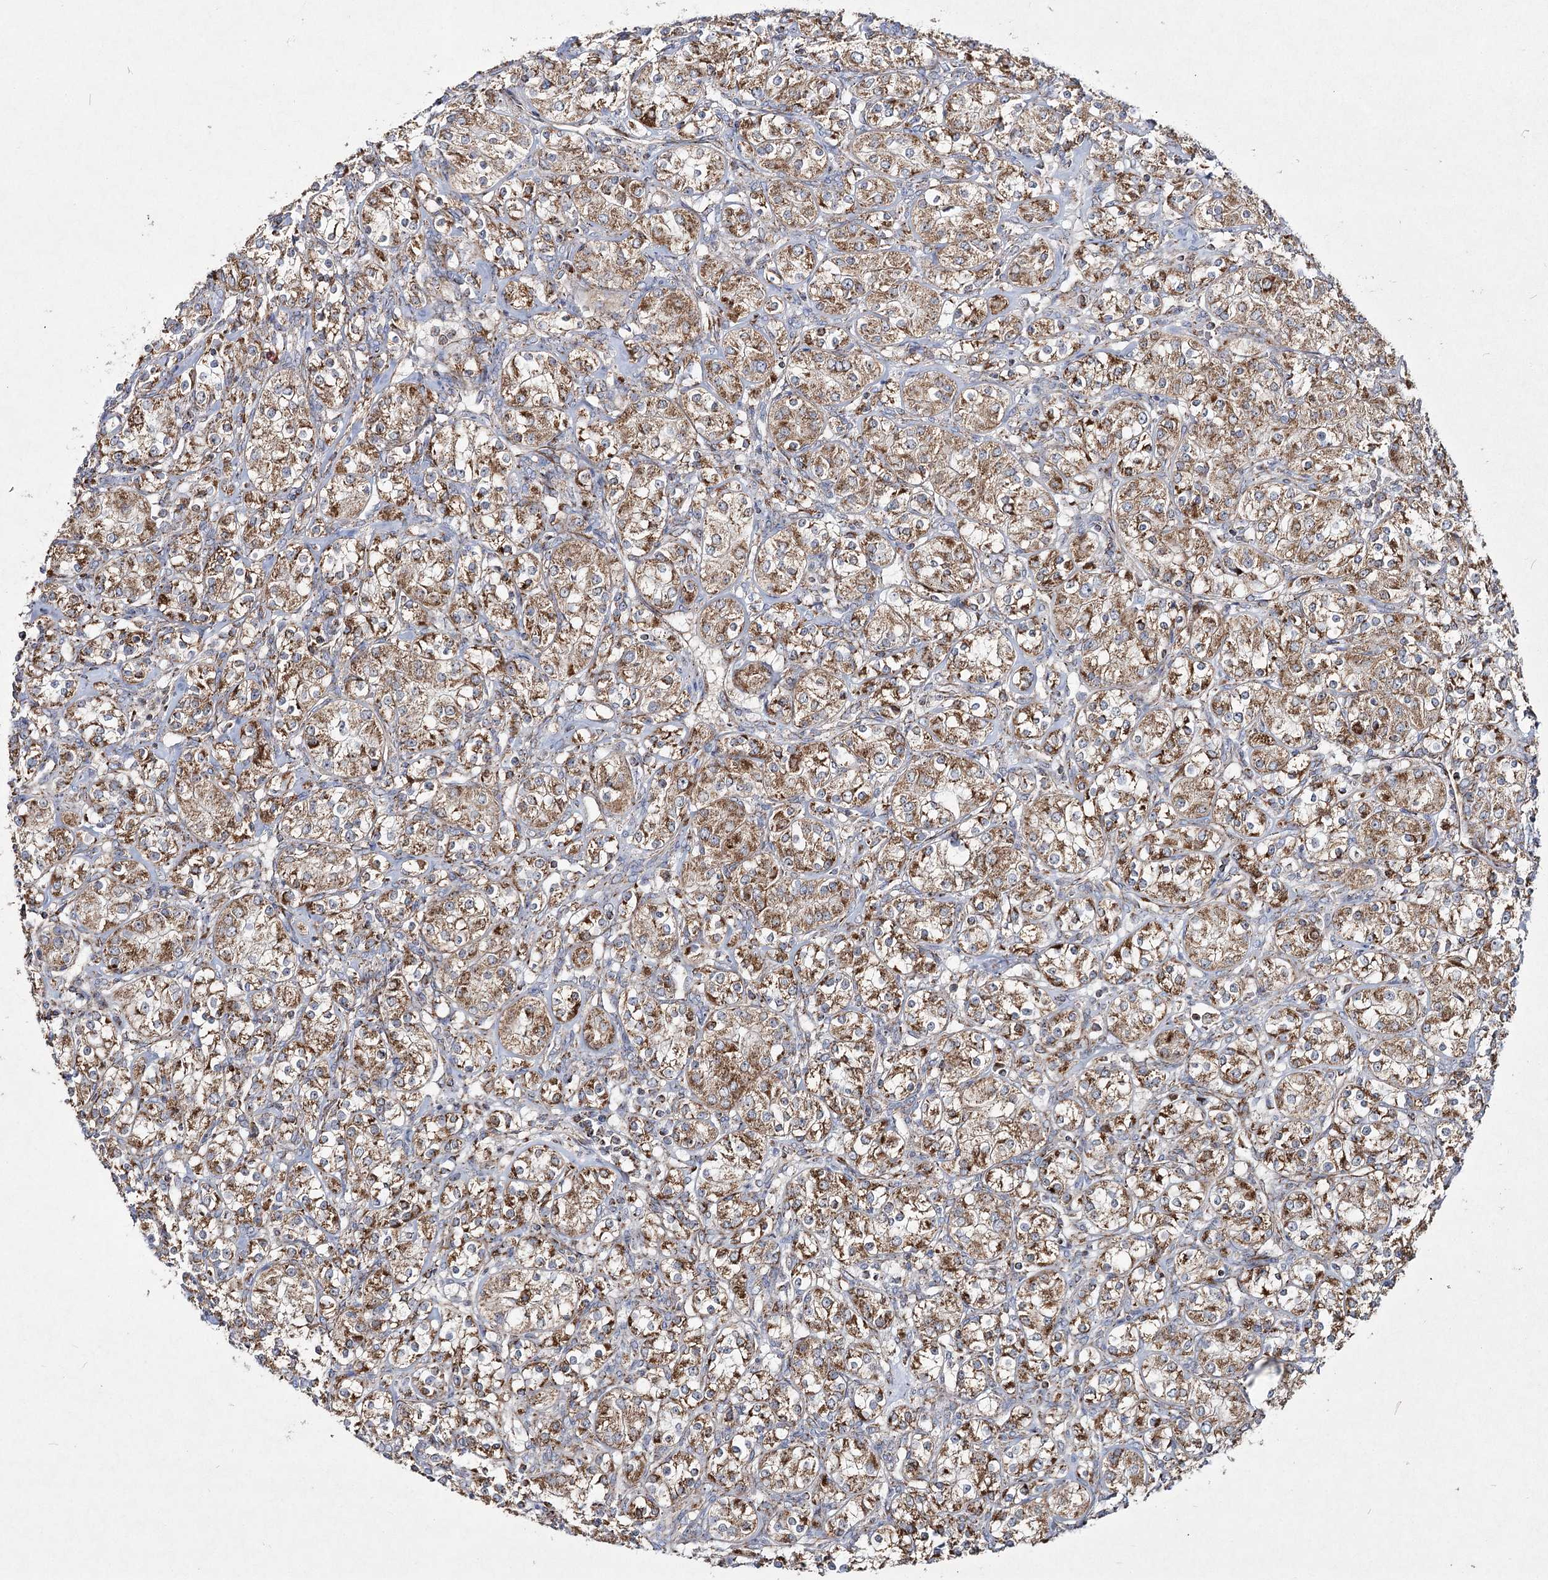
{"staining": {"intensity": "moderate", "quantity": ">75%", "location": "cytoplasmic/membranous"}, "tissue": "renal cancer", "cell_type": "Tumor cells", "image_type": "cancer", "snomed": [{"axis": "morphology", "description": "Adenocarcinoma, NOS"}, {"axis": "topography", "description": "Kidney"}], "caption": "The photomicrograph displays immunohistochemical staining of adenocarcinoma (renal). There is moderate cytoplasmic/membranous staining is appreciated in about >75% of tumor cells.", "gene": "DNA2", "patient": {"sex": "male", "age": 77}}